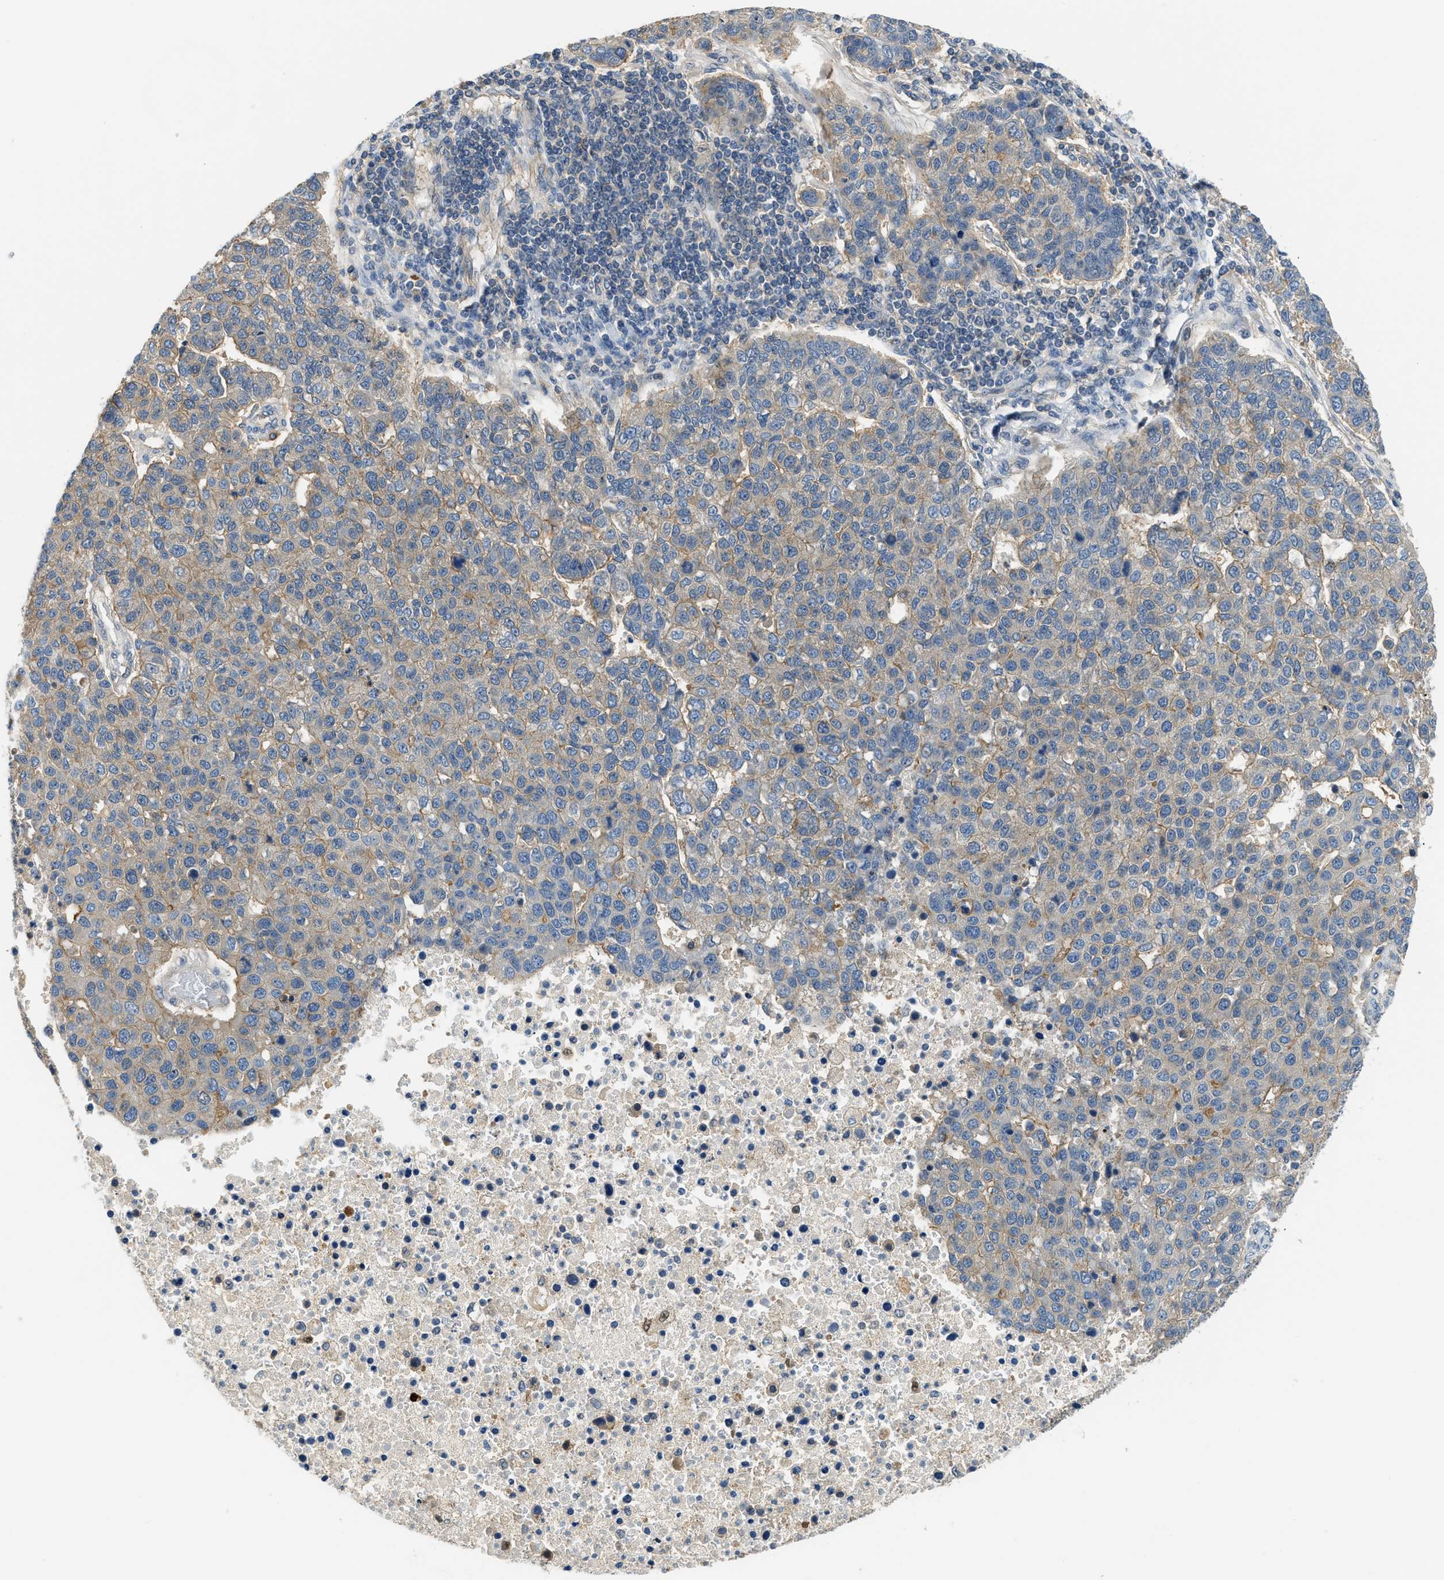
{"staining": {"intensity": "moderate", "quantity": "<25%", "location": "cytoplasmic/membranous"}, "tissue": "pancreatic cancer", "cell_type": "Tumor cells", "image_type": "cancer", "snomed": [{"axis": "morphology", "description": "Adenocarcinoma, NOS"}, {"axis": "topography", "description": "Pancreas"}], "caption": "This is a micrograph of IHC staining of pancreatic adenocarcinoma, which shows moderate positivity in the cytoplasmic/membranous of tumor cells.", "gene": "CBLB", "patient": {"sex": "female", "age": 61}}